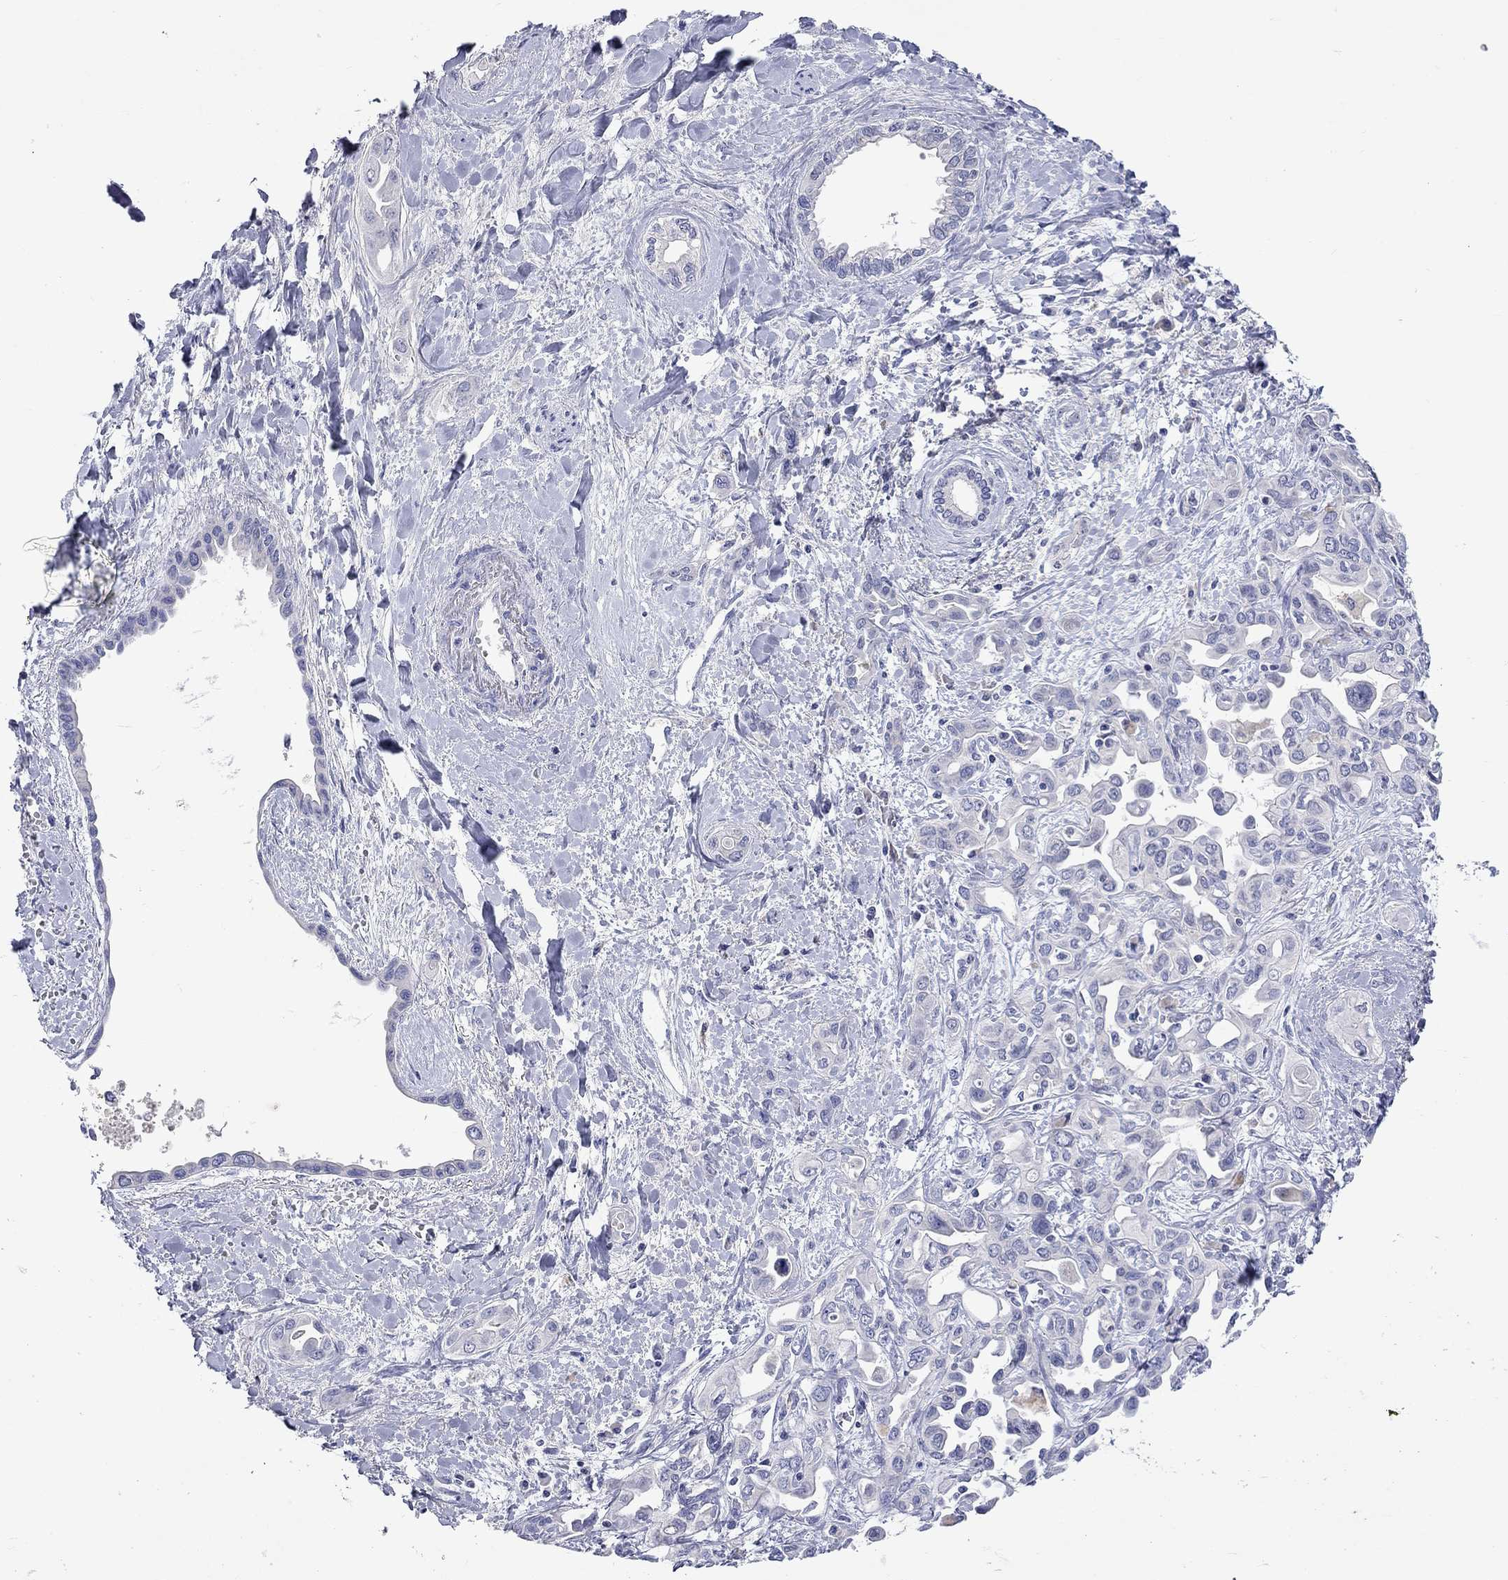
{"staining": {"intensity": "negative", "quantity": "none", "location": "none"}, "tissue": "liver cancer", "cell_type": "Tumor cells", "image_type": "cancer", "snomed": [{"axis": "morphology", "description": "Cholangiocarcinoma"}, {"axis": "topography", "description": "Liver"}], "caption": "This is a photomicrograph of immunohistochemistry staining of liver cholangiocarcinoma, which shows no positivity in tumor cells. The staining was performed using DAB (3,3'-diaminobenzidine) to visualize the protein expression in brown, while the nuclei were stained in blue with hematoxylin (Magnification: 20x).", "gene": "LRFN4", "patient": {"sex": "female", "age": 64}}